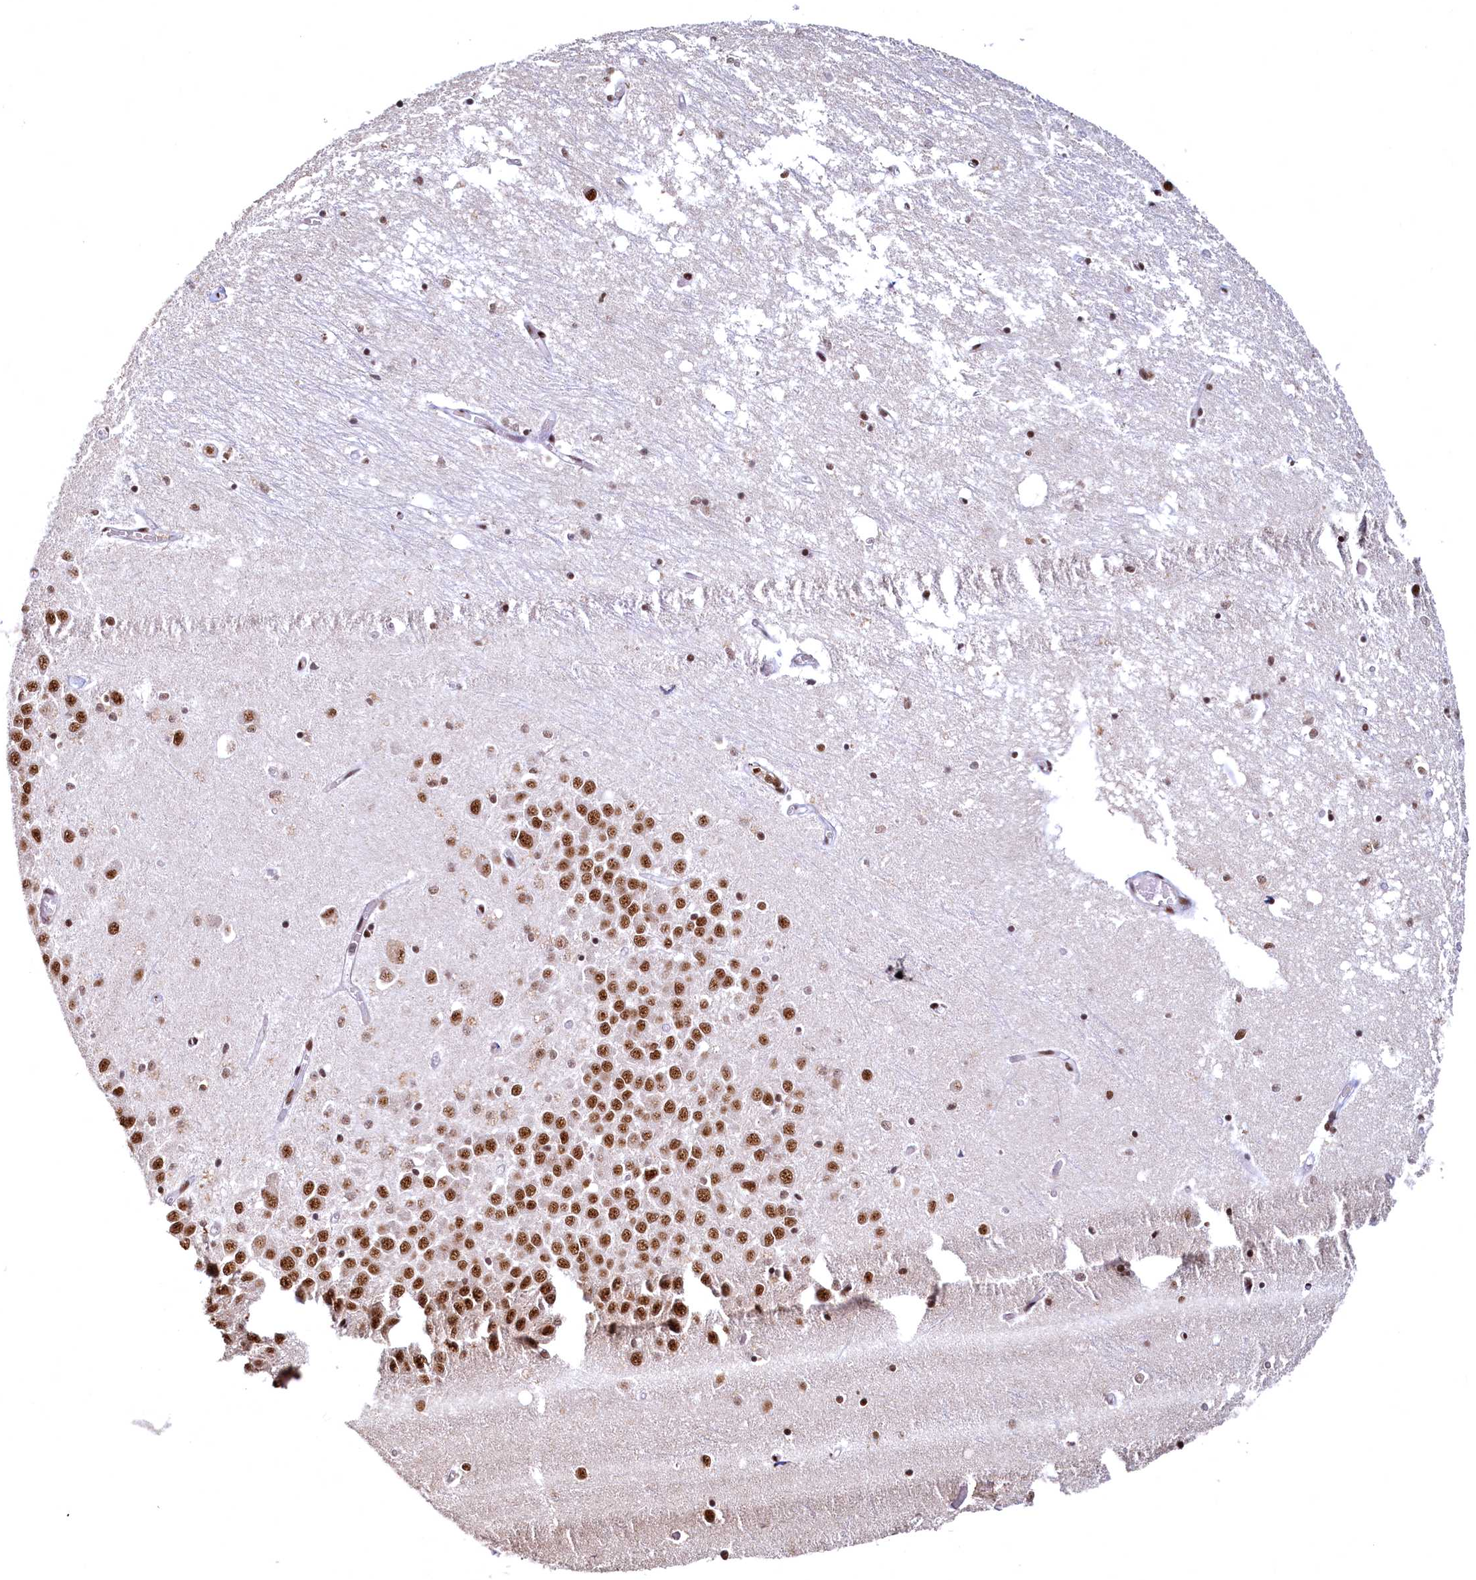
{"staining": {"intensity": "moderate", "quantity": "25%-75%", "location": "nuclear"}, "tissue": "hippocampus", "cell_type": "Glial cells", "image_type": "normal", "snomed": [{"axis": "morphology", "description": "Normal tissue, NOS"}, {"axis": "topography", "description": "Hippocampus"}], "caption": "Immunohistochemistry (IHC) of benign human hippocampus demonstrates medium levels of moderate nuclear staining in approximately 25%-75% of glial cells.", "gene": "RSRC2", "patient": {"sex": "male", "age": 70}}